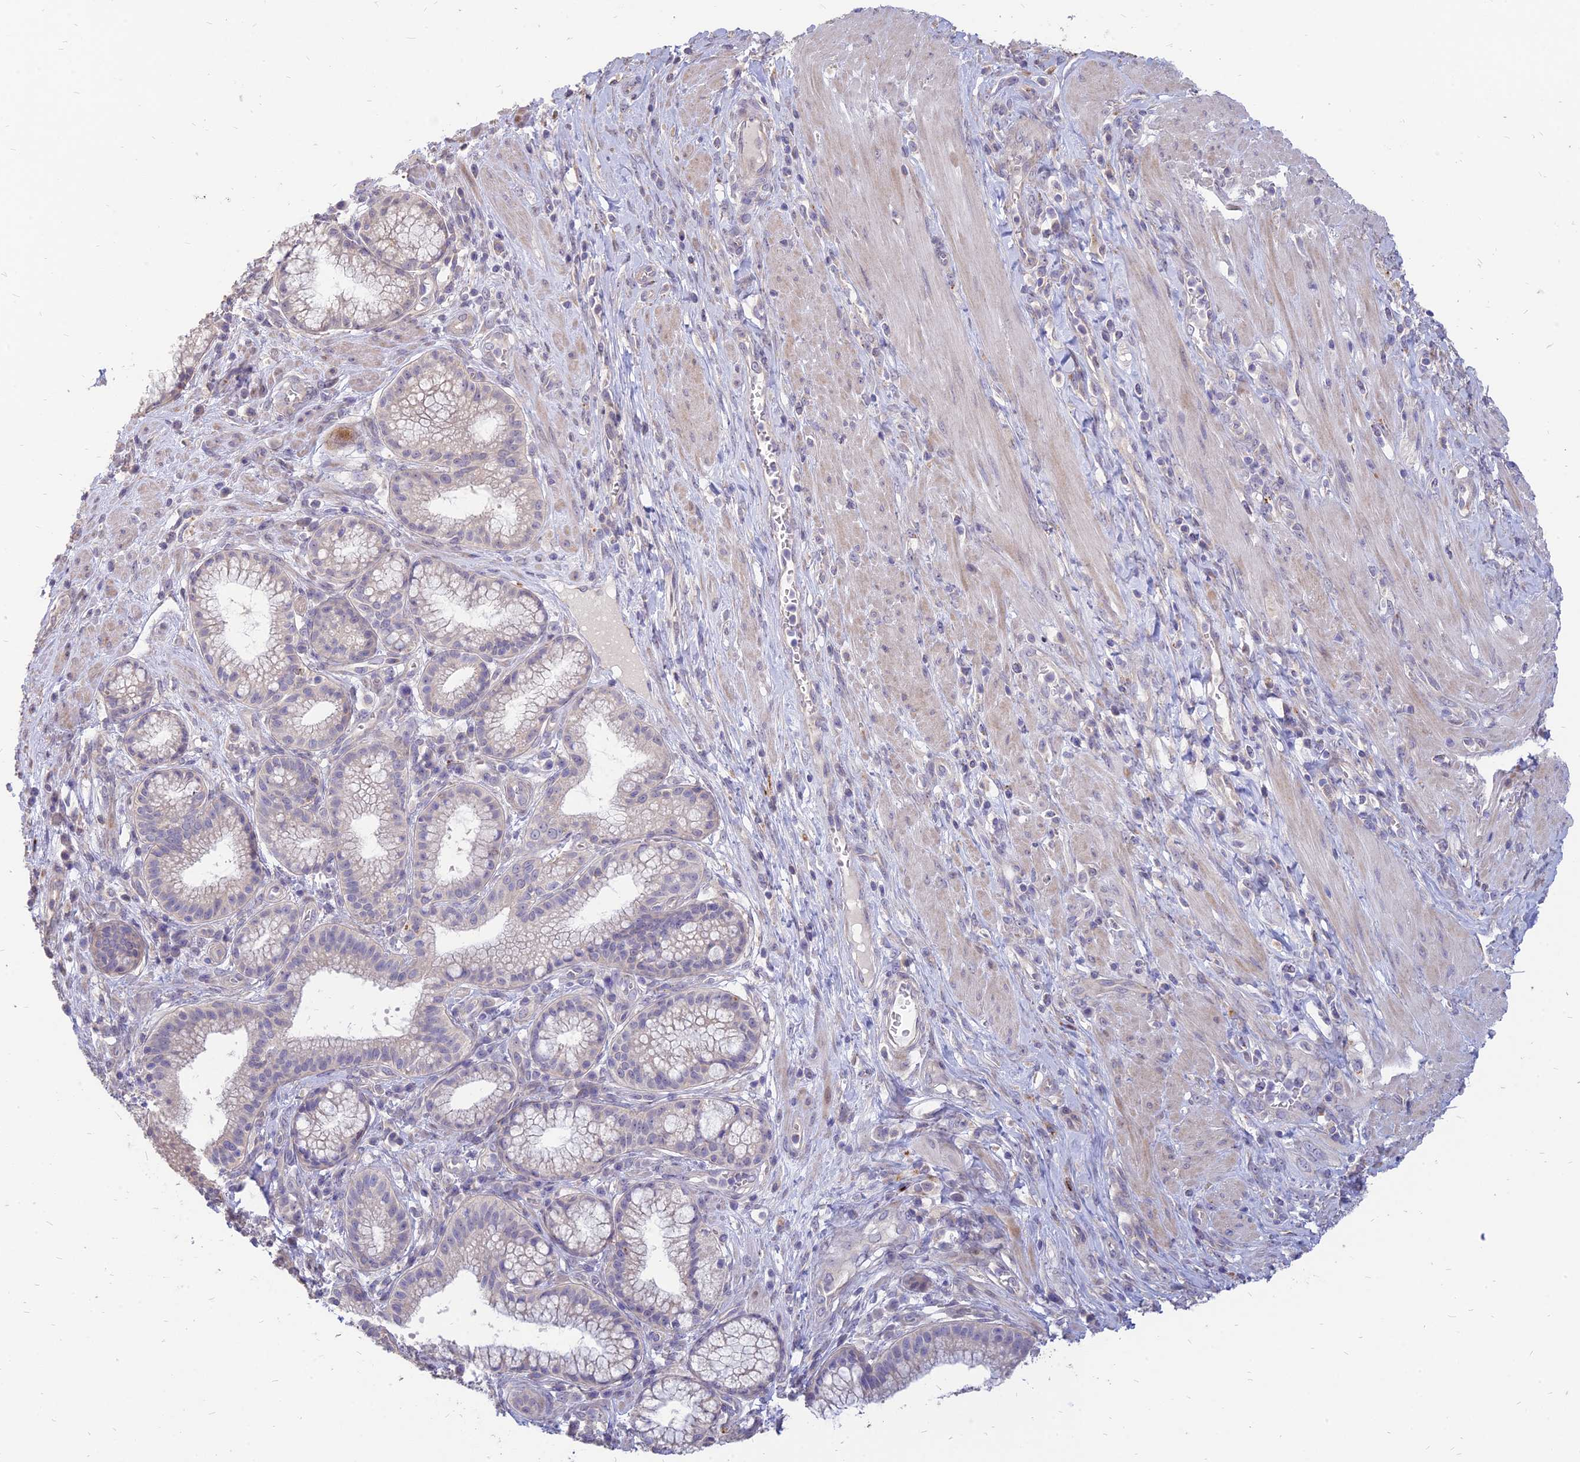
{"staining": {"intensity": "negative", "quantity": "none", "location": "none"}, "tissue": "pancreatic cancer", "cell_type": "Tumor cells", "image_type": "cancer", "snomed": [{"axis": "morphology", "description": "Adenocarcinoma, NOS"}, {"axis": "topography", "description": "Pancreas"}], "caption": "This is a image of IHC staining of pancreatic cancer, which shows no positivity in tumor cells. (DAB immunohistochemistry (IHC) with hematoxylin counter stain).", "gene": "ST3GAL6", "patient": {"sex": "male", "age": 72}}